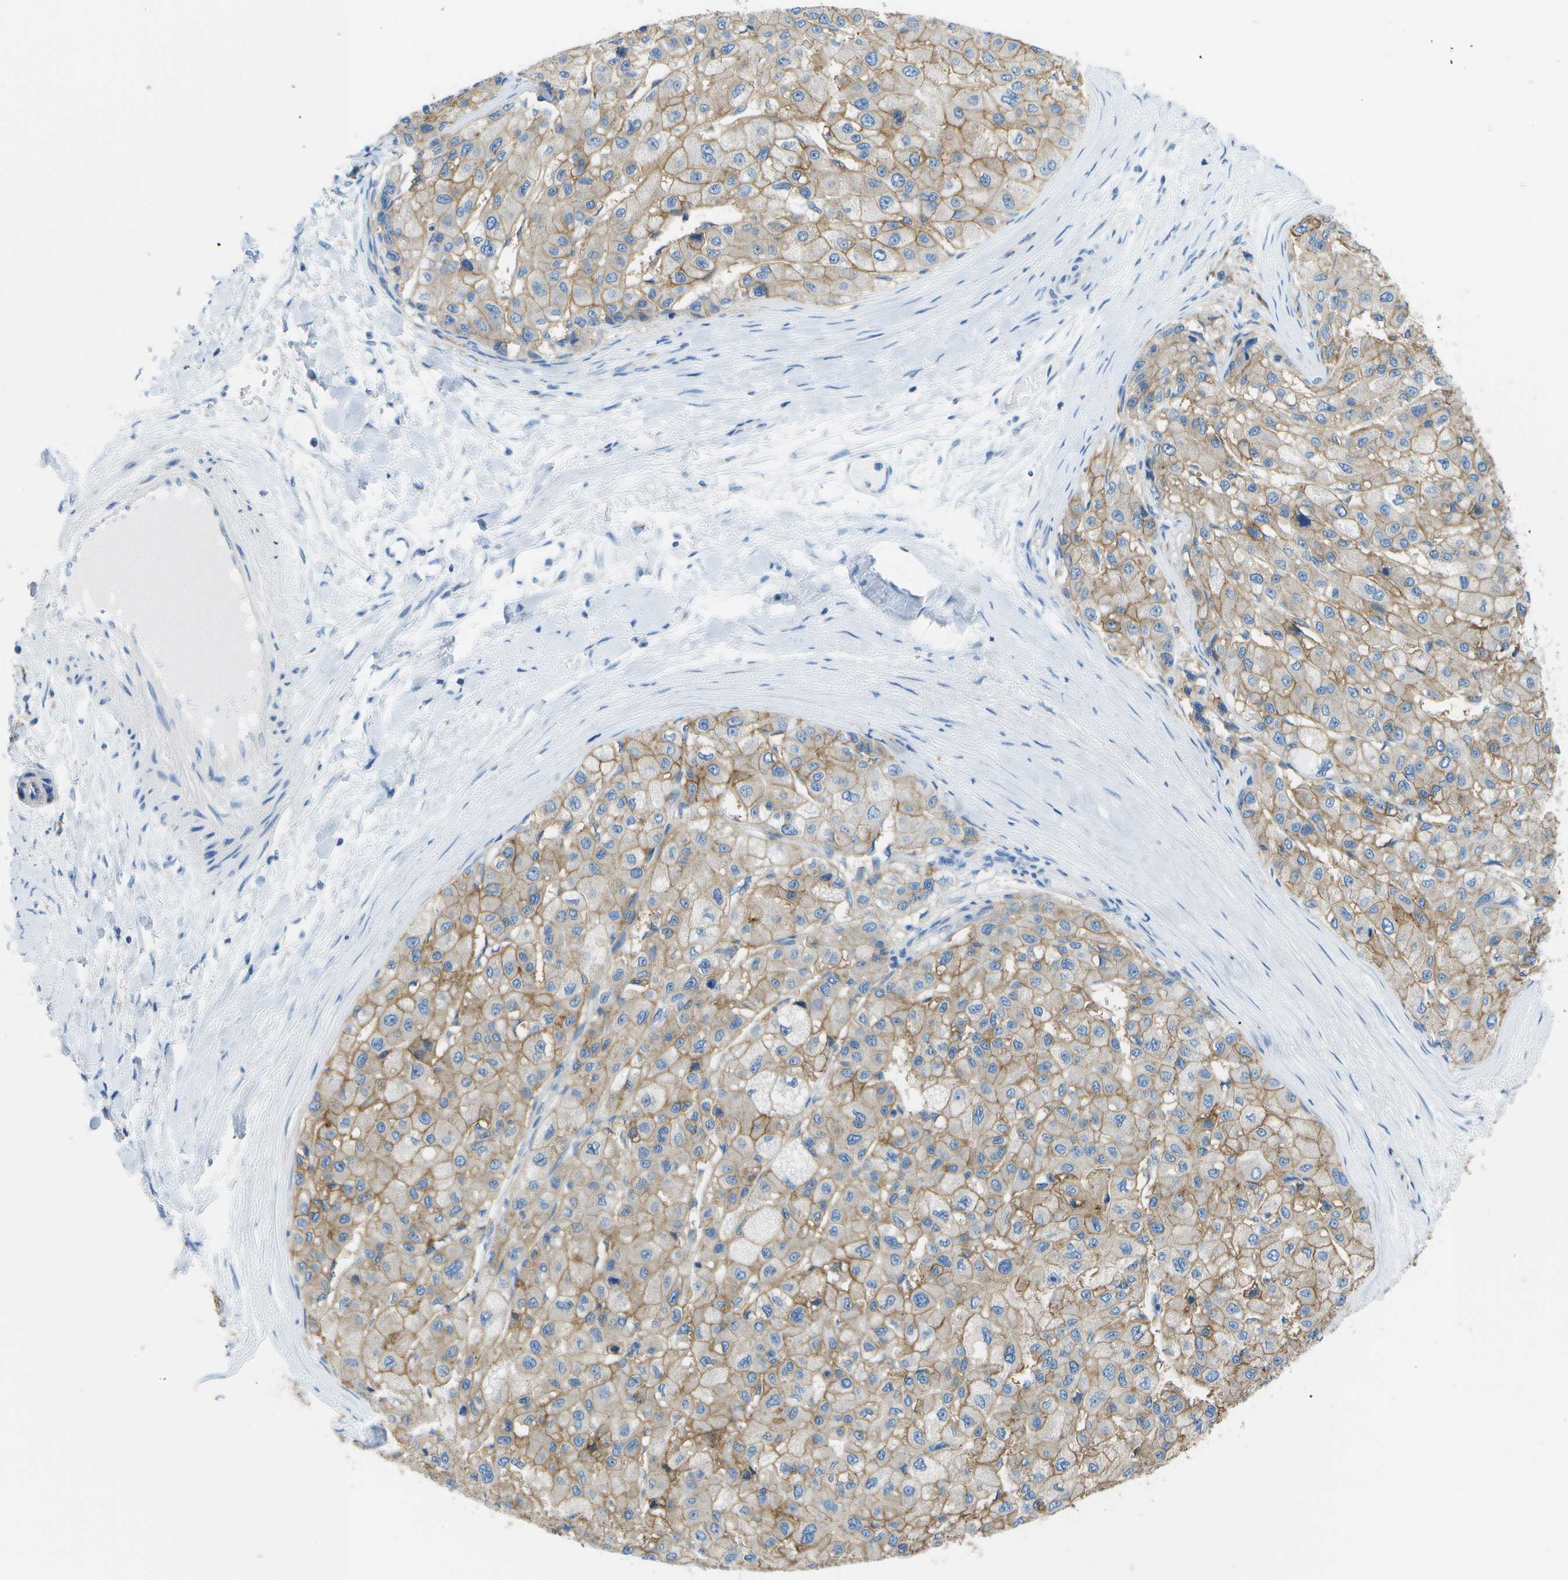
{"staining": {"intensity": "moderate", "quantity": ">75%", "location": "cytoplasmic/membranous"}, "tissue": "liver cancer", "cell_type": "Tumor cells", "image_type": "cancer", "snomed": [{"axis": "morphology", "description": "Carcinoma, Hepatocellular, NOS"}, {"axis": "topography", "description": "Liver"}], "caption": "This photomicrograph reveals hepatocellular carcinoma (liver) stained with immunohistochemistry to label a protein in brown. The cytoplasmic/membranous of tumor cells show moderate positivity for the protein. Nuclei are counter-stained blue.", "gene": "CD46", "patient": {"sex": "male", "age": 80}}